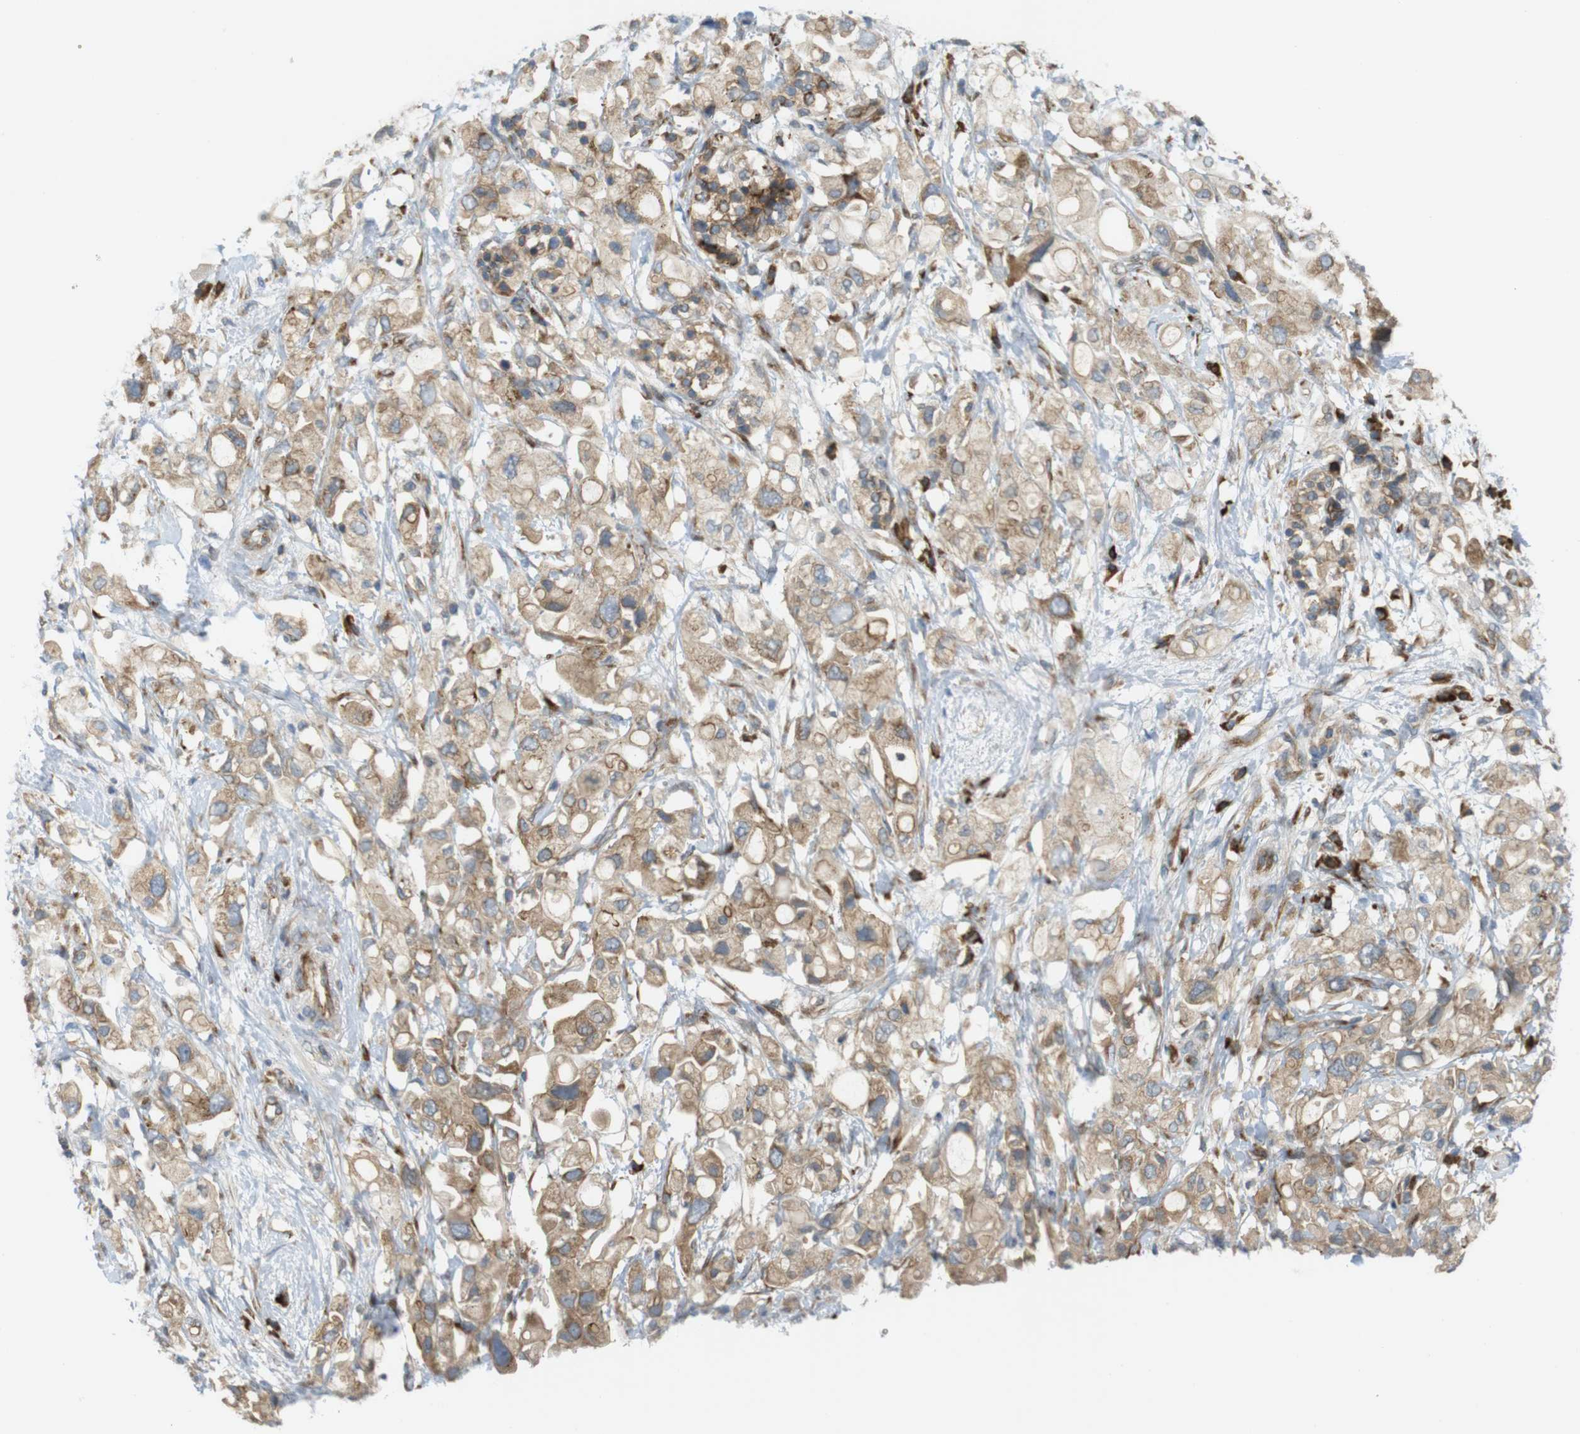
{"staining": {"intensity": "weak", "quantity": ">75%", "location": "cytoplasmic/membranous"}, "tissue": "pancreatic cancer", "cell_type": "Tumor cells", "image_type": "cancer", "snomed": [{"axis": "morphology", "description": "Adenocarcinoma, NOS"}, {"axis": "topography", "description": "Pancreas"}], "caption": "This is an image of immunohistochemistry staining of pancreatic cancer (adenocarcinoma), which shows weak expression in the cytoplasmic/membranous of tumor cells.", "gene": "GJC3", "patient": {"sex": "female", "age": 56}}